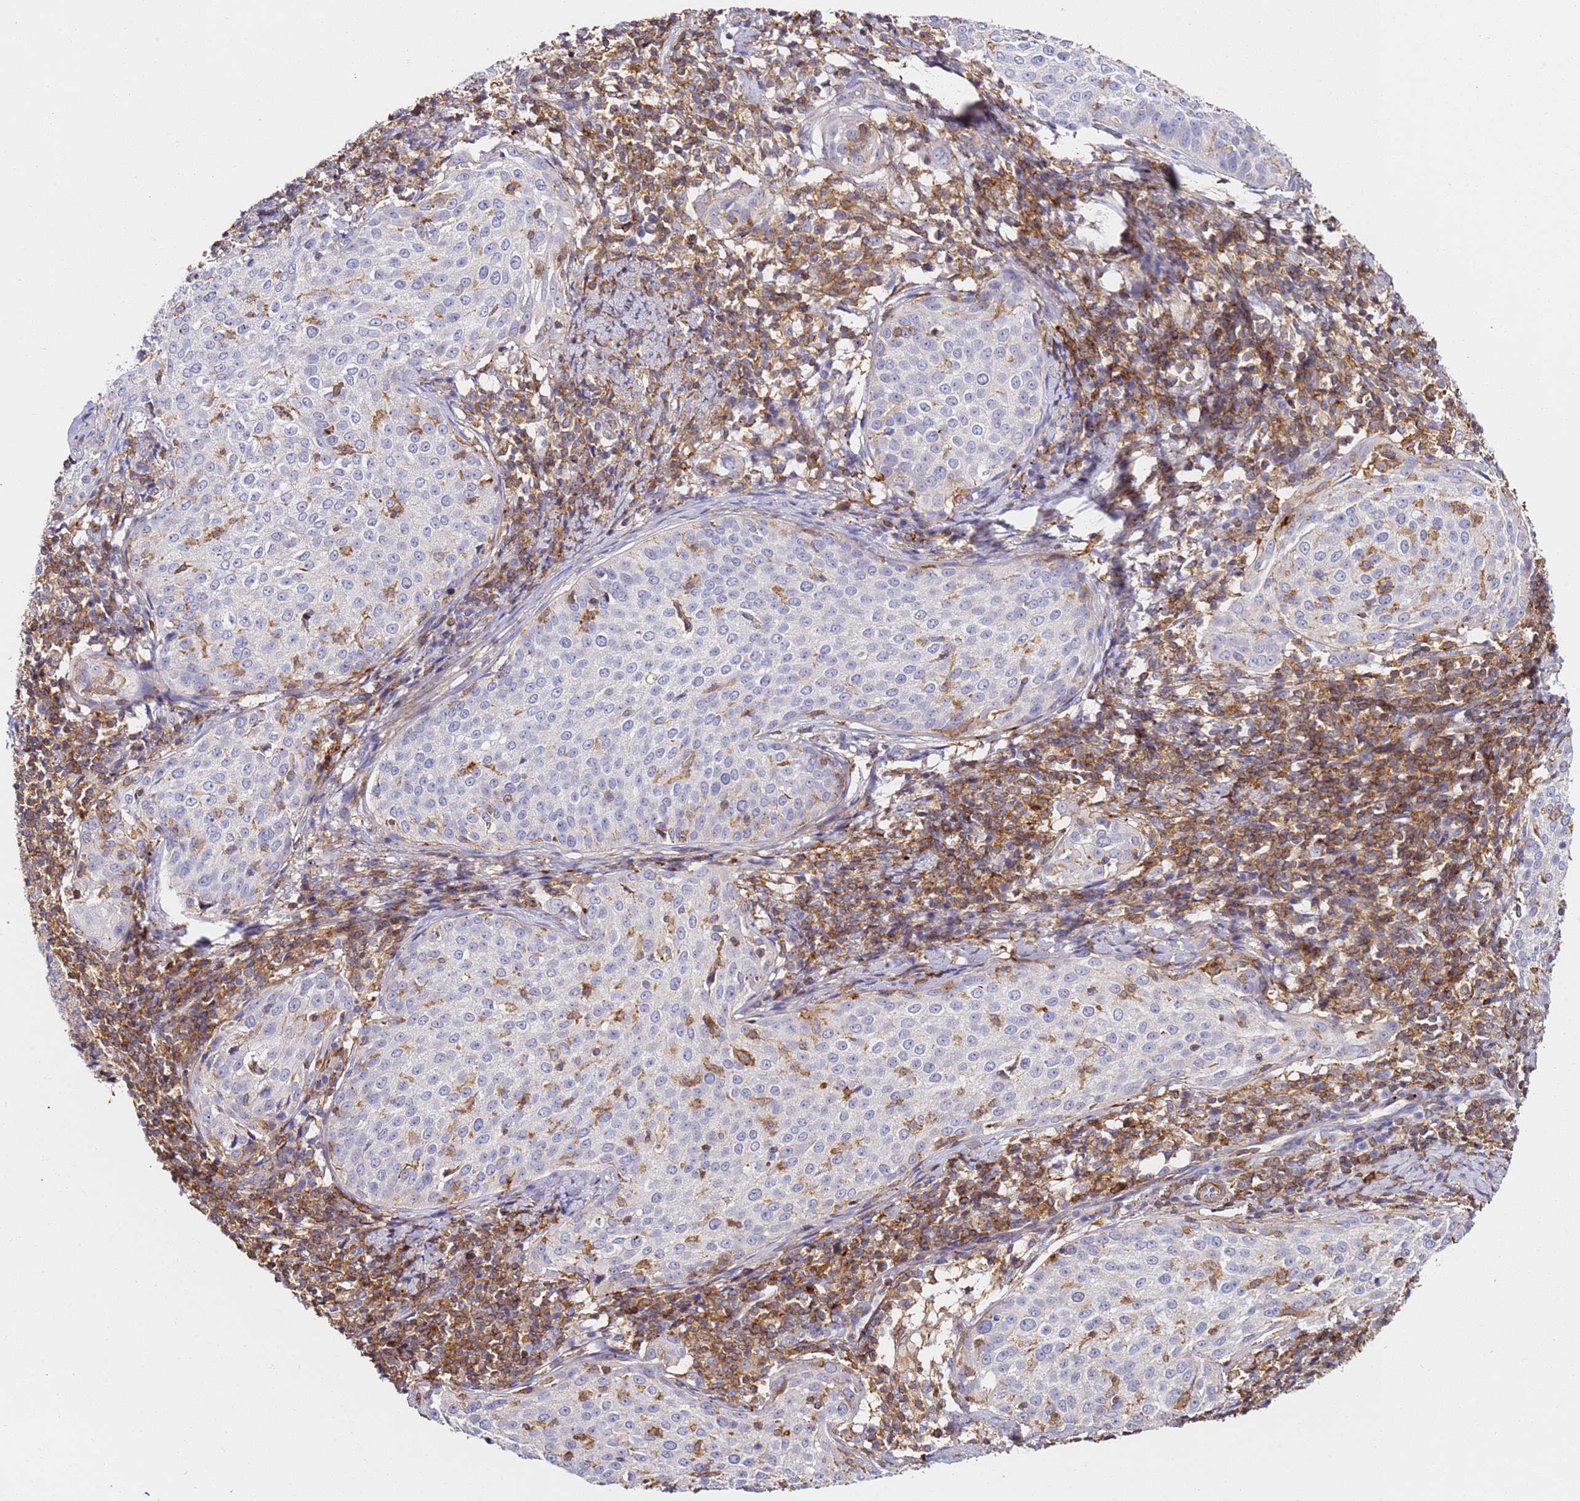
{"staining": {"intensity": "negative", "quantity": "none", "location": "none"}, "tissue": "cervical cancer", "cell_type": "Tumor cells", "image_type": "cancer", "snomed": [{"axis": "morphology", "description": "Squamous cell carcinoma, NOS"}, {"axis": "topography", "description": "Cervix"}], "caption": "The histopathology image displays no significant expression in tumor cells of cervical cancer (squamous cell carcinoma).", "gene": "ZNF671", "patient": {"sex": "female", "age": 57}}